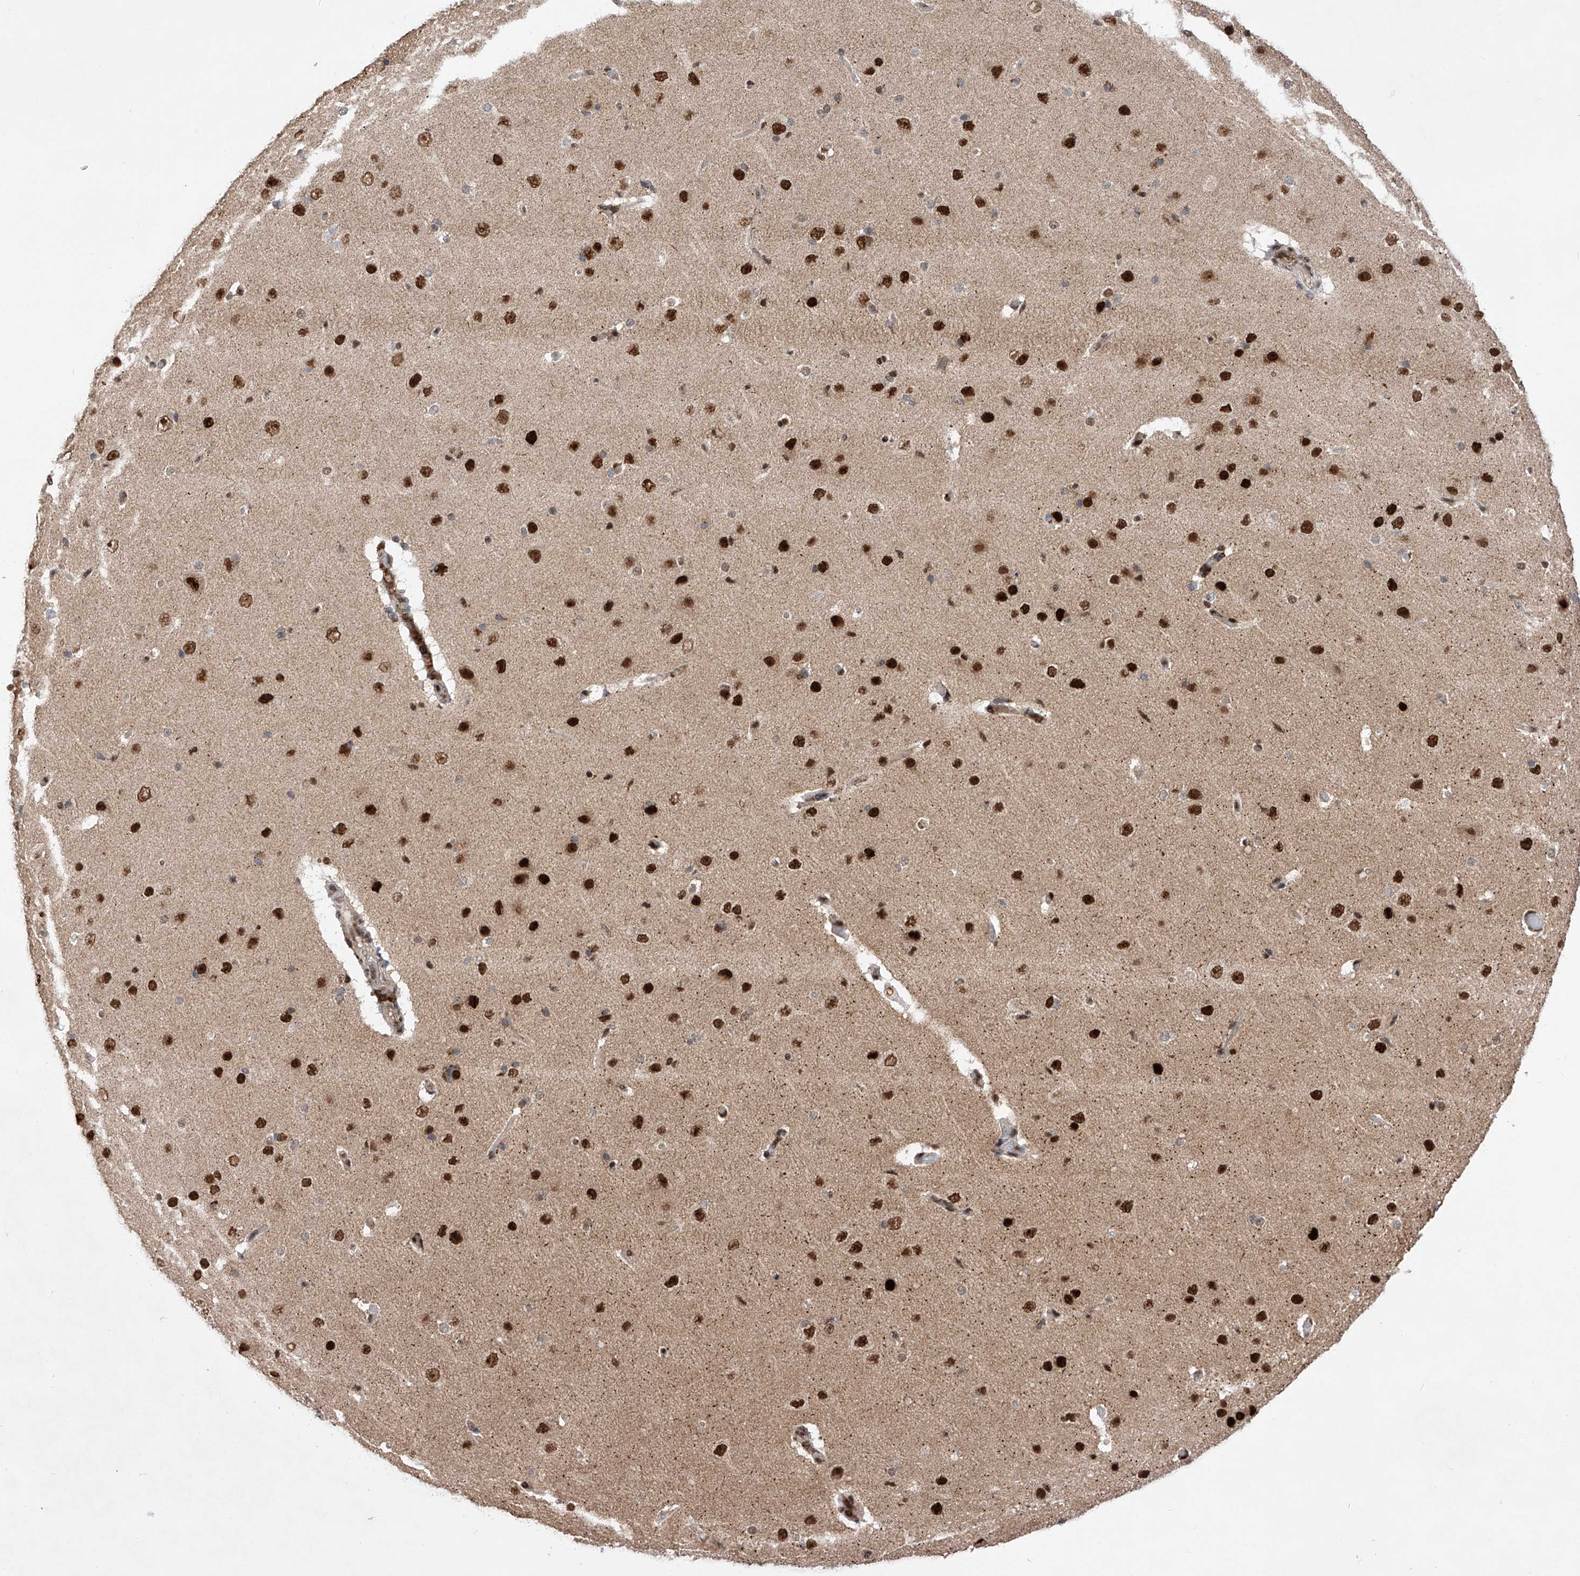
{"staining": {"intensity": "moderate", "quantity": ">75%", "location": "nuclear"}, "tissue": "cerebral cortex", "cell_type": "Endothelial cells", "image_type": "normal", "snomed": [{"axis": "morphology", "description": "Normal tissue, NOS"}, {"axis": "topography", "description": "Cerebral cortex"}], "caption": "Human cerebral cortex stained with a brown dye exhibits moderate nuclear positive expression in approximately >75% of endothelial cells.", "gene": "ZNF280D", "patient": {"sex": "male", "age": 34}}